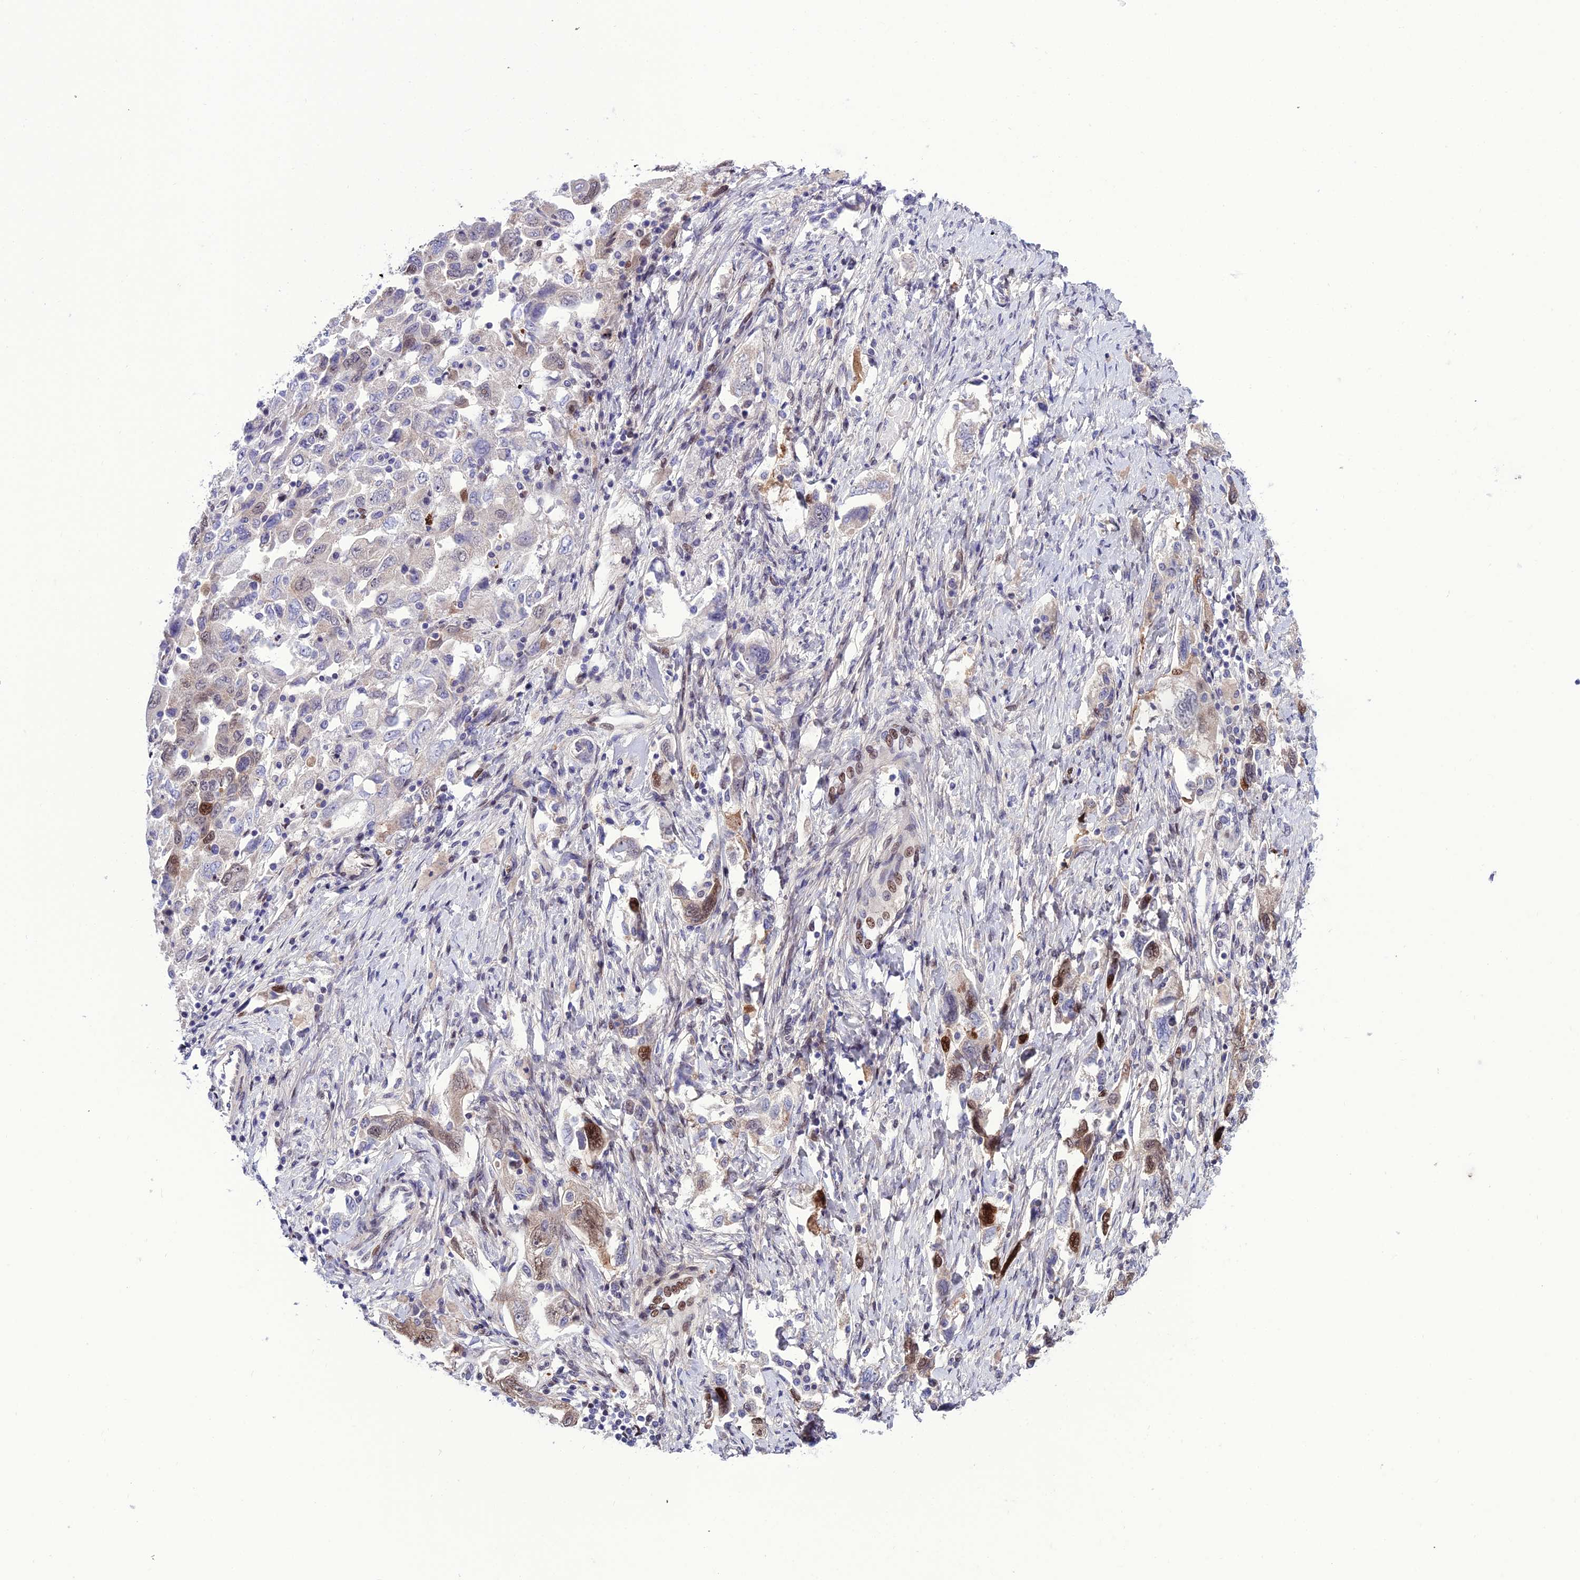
{"staining": {"intensity": "moderate", "quantity": "<25%", "location": "nuclear"}, "tissue": "ovarian cancer", "cell_type": "Tumor cells", "image_type": "cancer", "snomed": [{"axis": "morphology", "description": "Carcinoma, NOS"}, {"axis": "morphology", "description": "Cystadenocarcinoma, serous, NOS"}, {"axis": "topography", "description": "Ovary"}], "caption": "High-magnification brightfield microscopy of ovarian serous cystadenocarcinoma stained with DAB (brown) and counterstained with hematoxylin (blue). tumor cells exhibit moderate nuclear positivity is seen in approximately<25% of cells.", "gene": "ZNF707", "patient": {"sex": "female", "age": 69}}